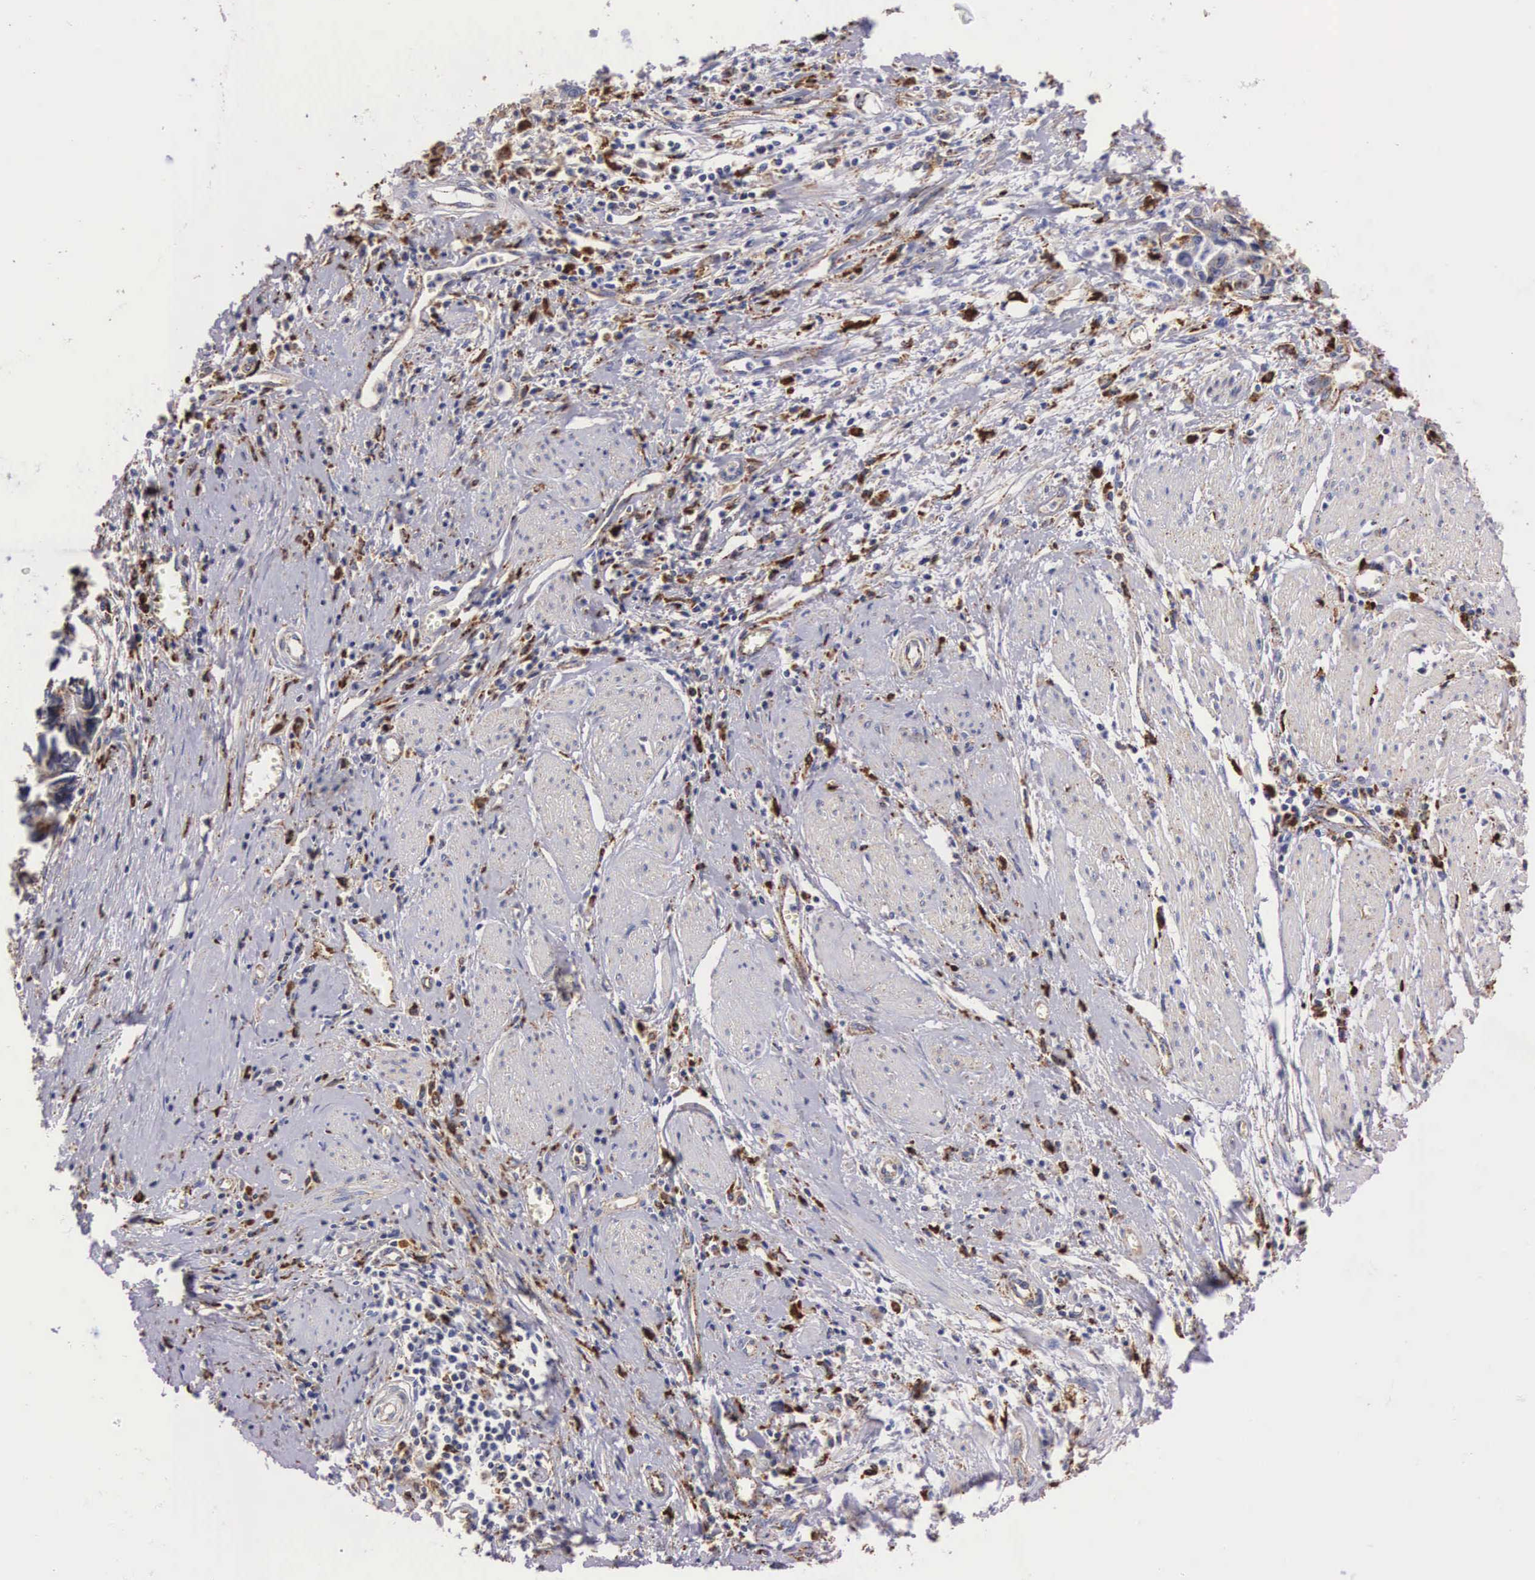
{"staining": {"intensity": "weak", "quantity": "<25%", "location": "cytoplasmic/membranous"}, "tissue": "pancreatic cancer", "cell_type": "Tumor cells", "image_type": "cancer", "snomed": [{"axis": "morphology", "description": "Adenocarcinoma, NOS"}, {"axis": "topography", "description": "Pancreas"}], "caption": "Immunohistochemistry (IHC) of human pancreatic cancer (adenocarcinoma) reveals no positivity in tumor cells.", "gene": "NAGA", "patient": {"sex": "female", "age": 70}}